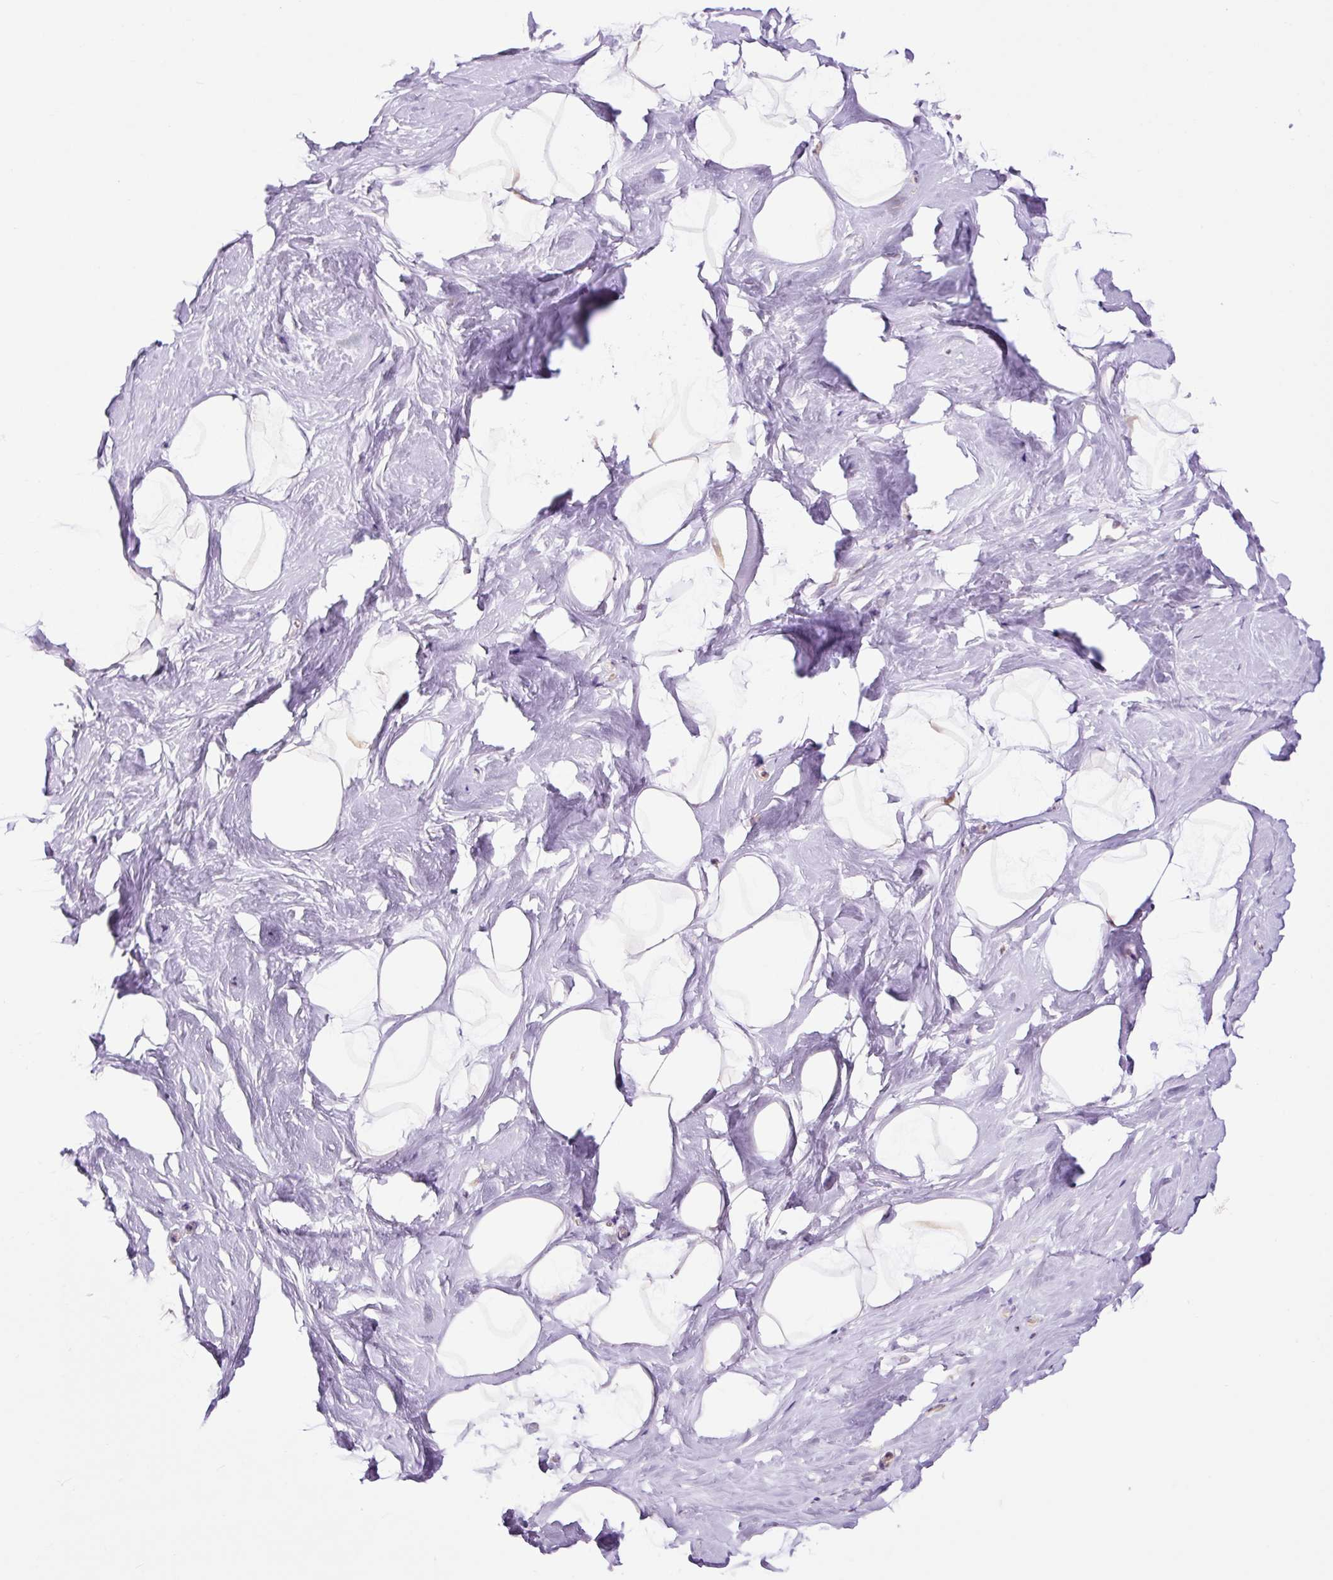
{"staining": {"intensity": "negative", "quantity": "none", "location": "none"}, "tissue": "breast", "cell_type": "Adipocytes", "image_type": "normal", "snomed": [{"axis": "morphology", "description": "Normal tissue, NOS"}, {"axis": "topography", "description": "Breast"}], "caption": "A photomicrograph of breast stained for a protein shows no brown staining in adipocytes.", "gene": "TPT1", "patient": {"sex": "female", "age": 32}}